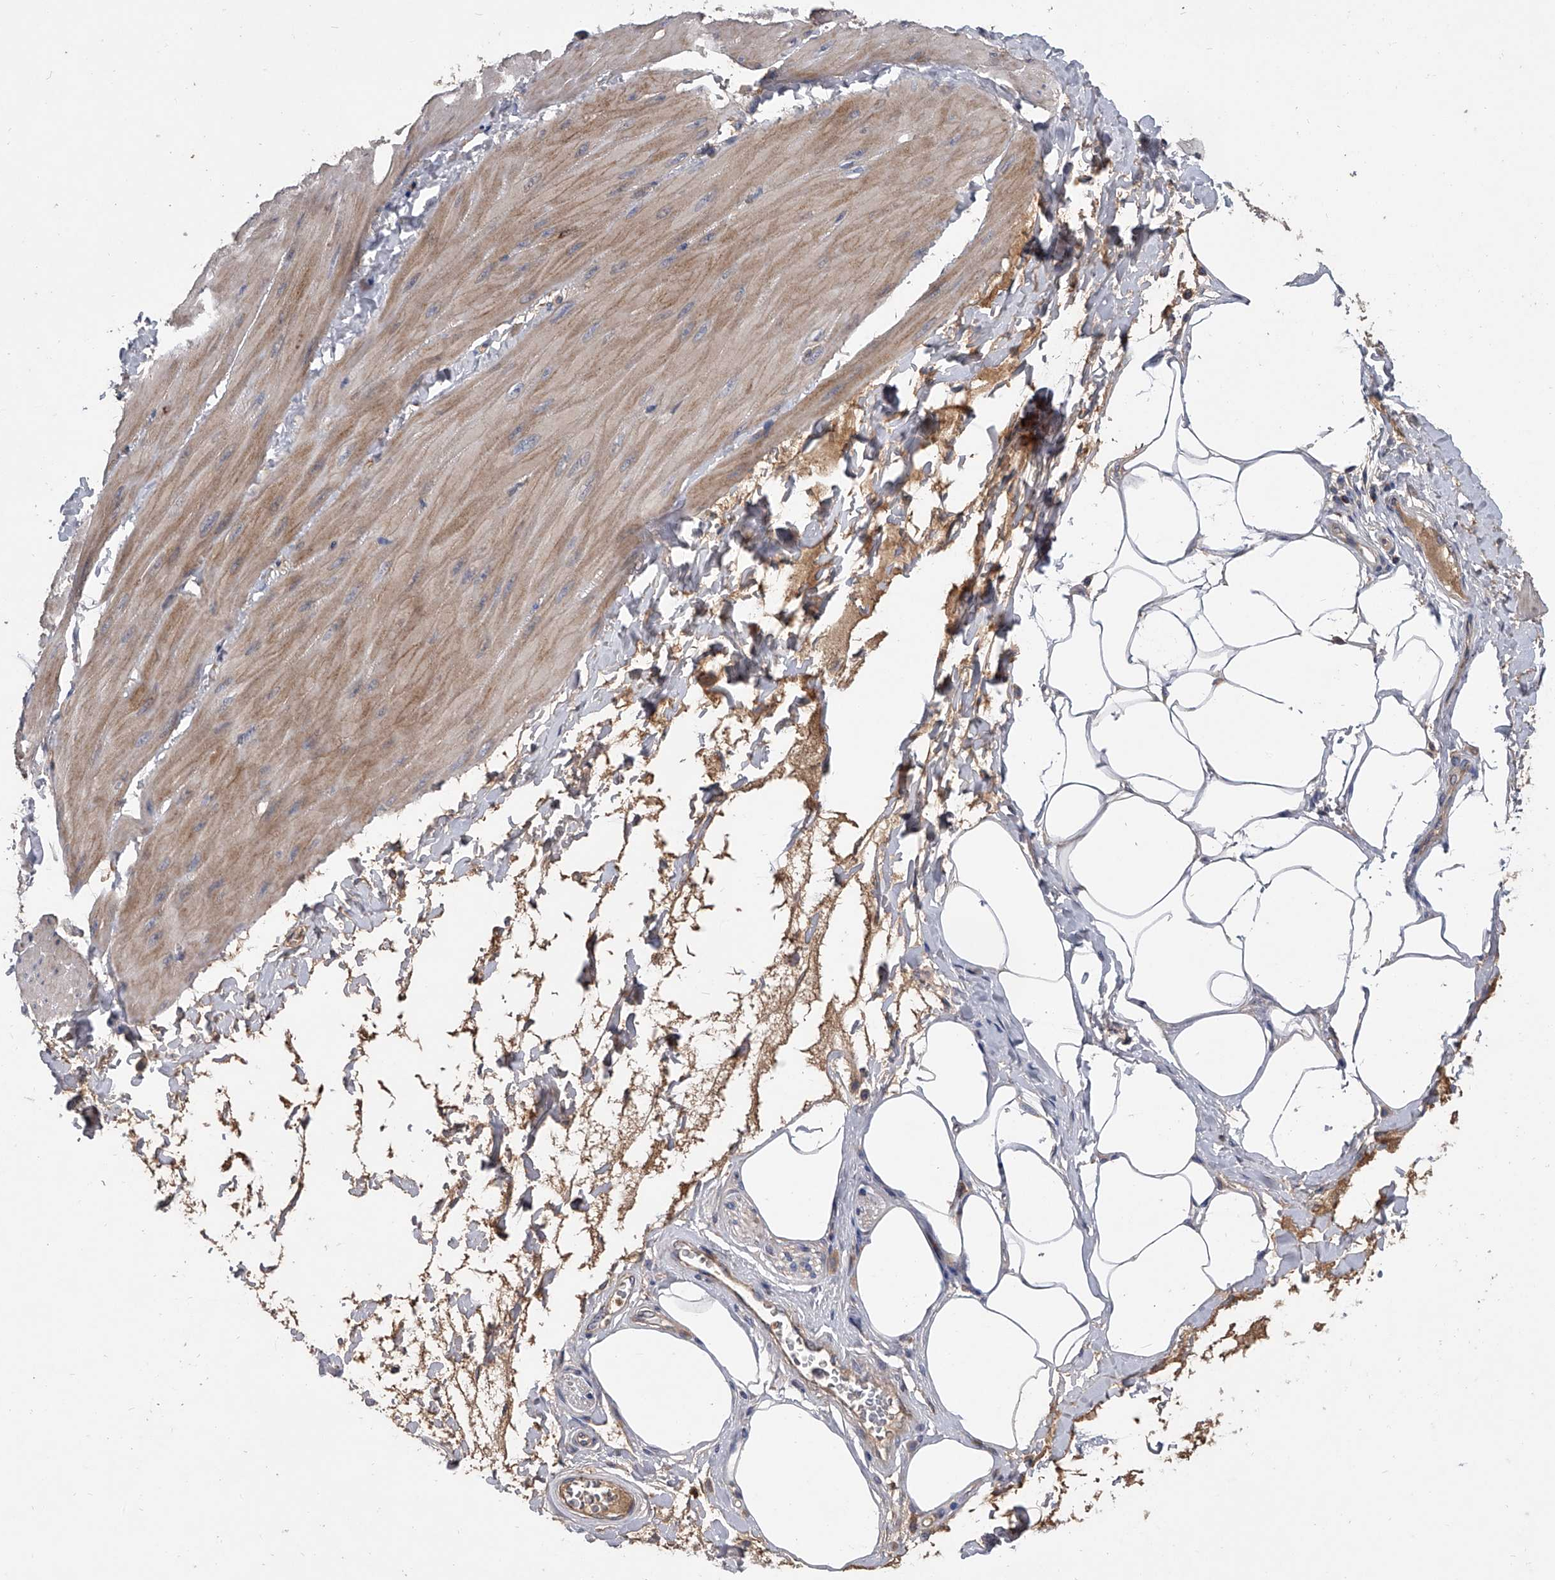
{"staining": {"intensity": "moderate", "quantity": "25%-75%", "location": "cytoplasmic/membranous"}, "tissue": "smooth muscle", "cell_type": "Smooth muscle cells", "image_type": "normal", "snomed": [{"axis": "morphology", "description": "Urothelial carcinoma, High grade"}, {"axis": "topography", "description": "Urinary bladder"}], "caption": "DAB immunohistochemical staining of normal smooth muscle demonstrates moderate cytoplasmic/membranous protein expression in approximately 25%-75% of smooth muscle cells.", "gene": "NRP1", "patient": {"sex": "male", "age": 46}}